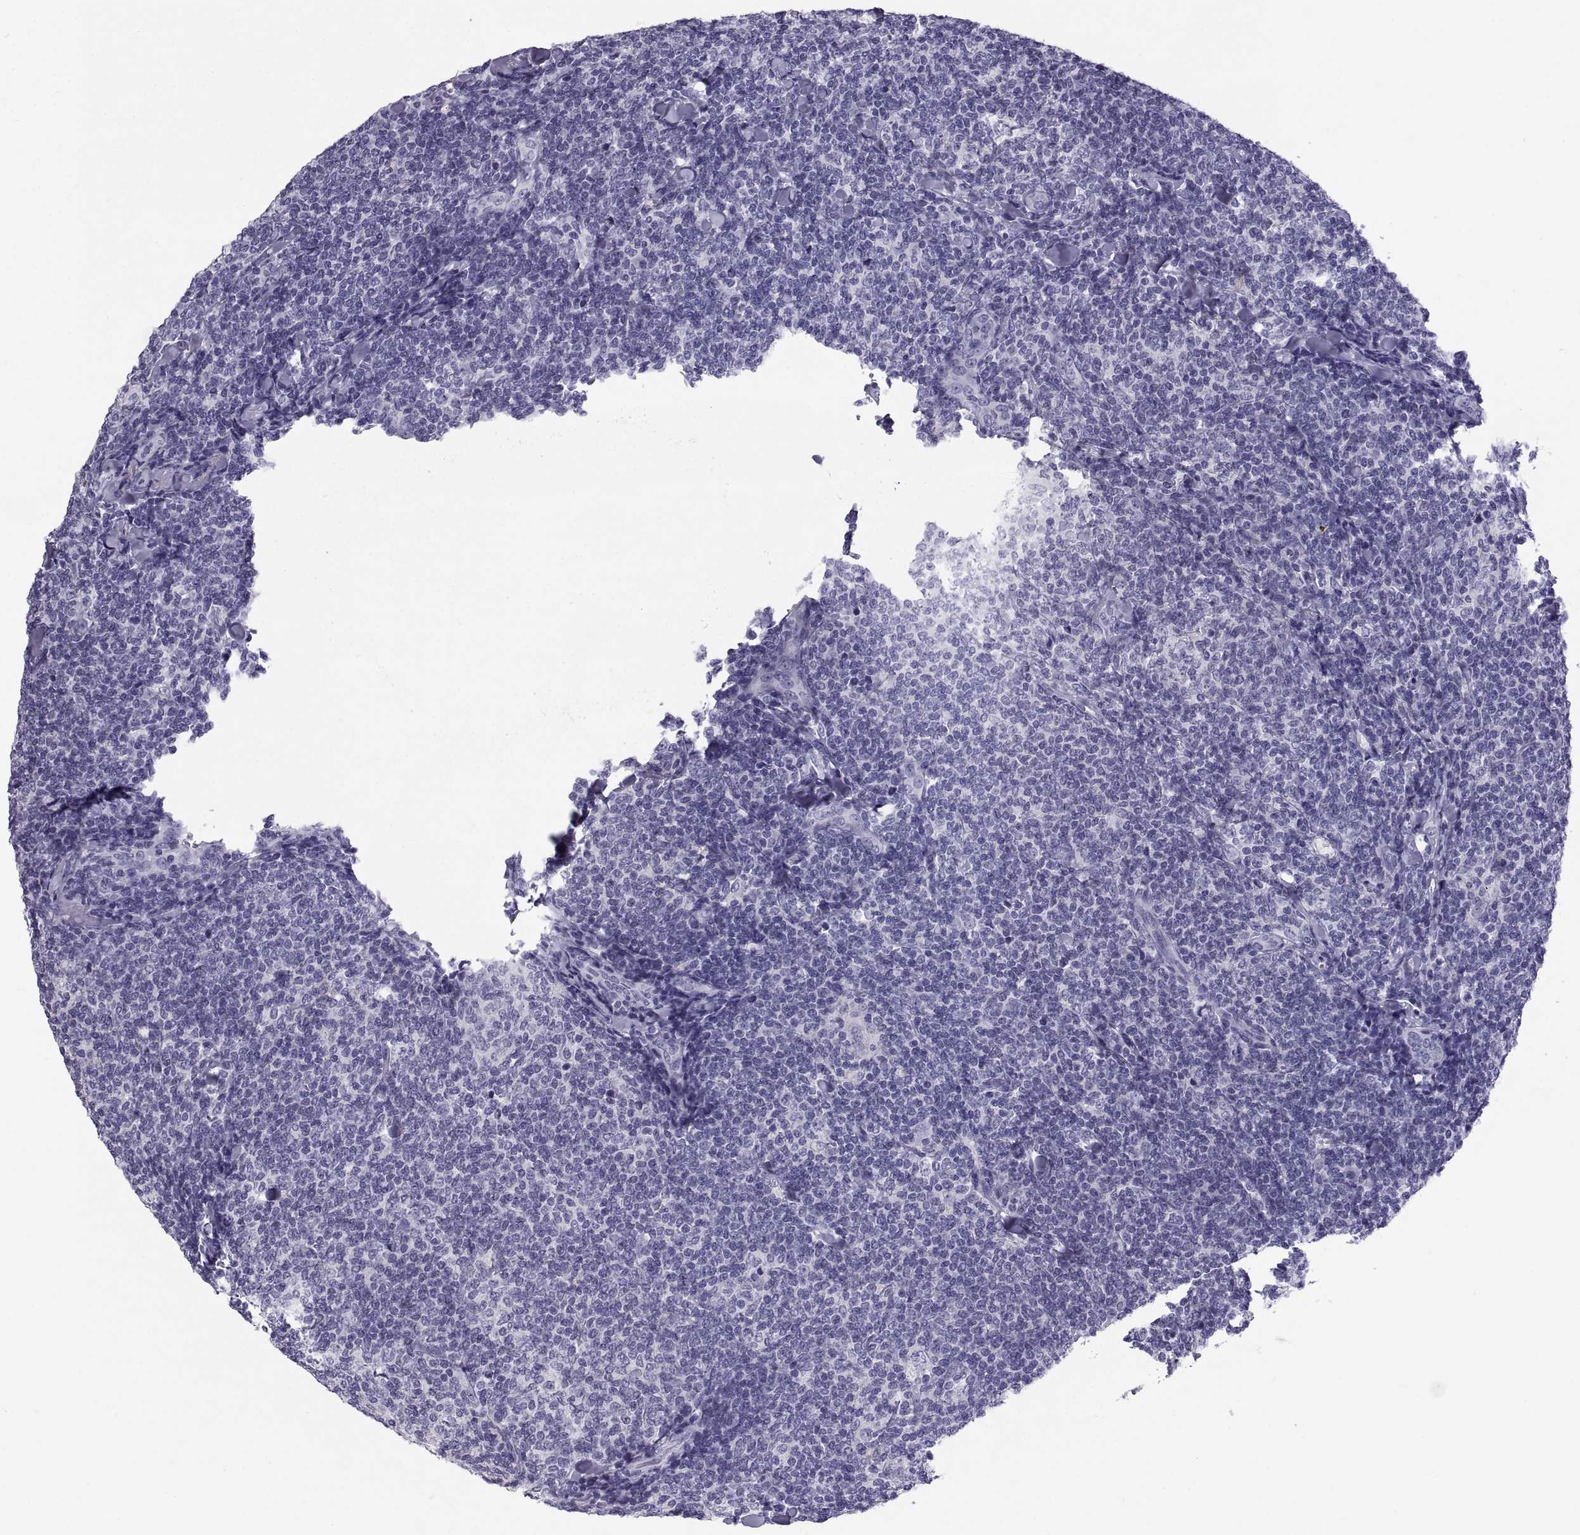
{"staining": {"intensity": "negative", "quantity": "none", "location": "none"}, "tissue": "lymphoma", "cell_type": "Tumor cells", "image_type": "cancer", "snomed": [{"axis": "morphology", "description": "Malignant lymphoma, non-Hodgkin's type, Low grade"}, {"axis": "topography", "description": "Lymph node"}], "caption": "Tumor cells are negative for protein expression in human low-grade malignant lymphoma, non-Hodgkin's type. (DAB IHC, high magnification).", "gene": "PCSK1N", "patient": {"sex": "female", "age": 56}}